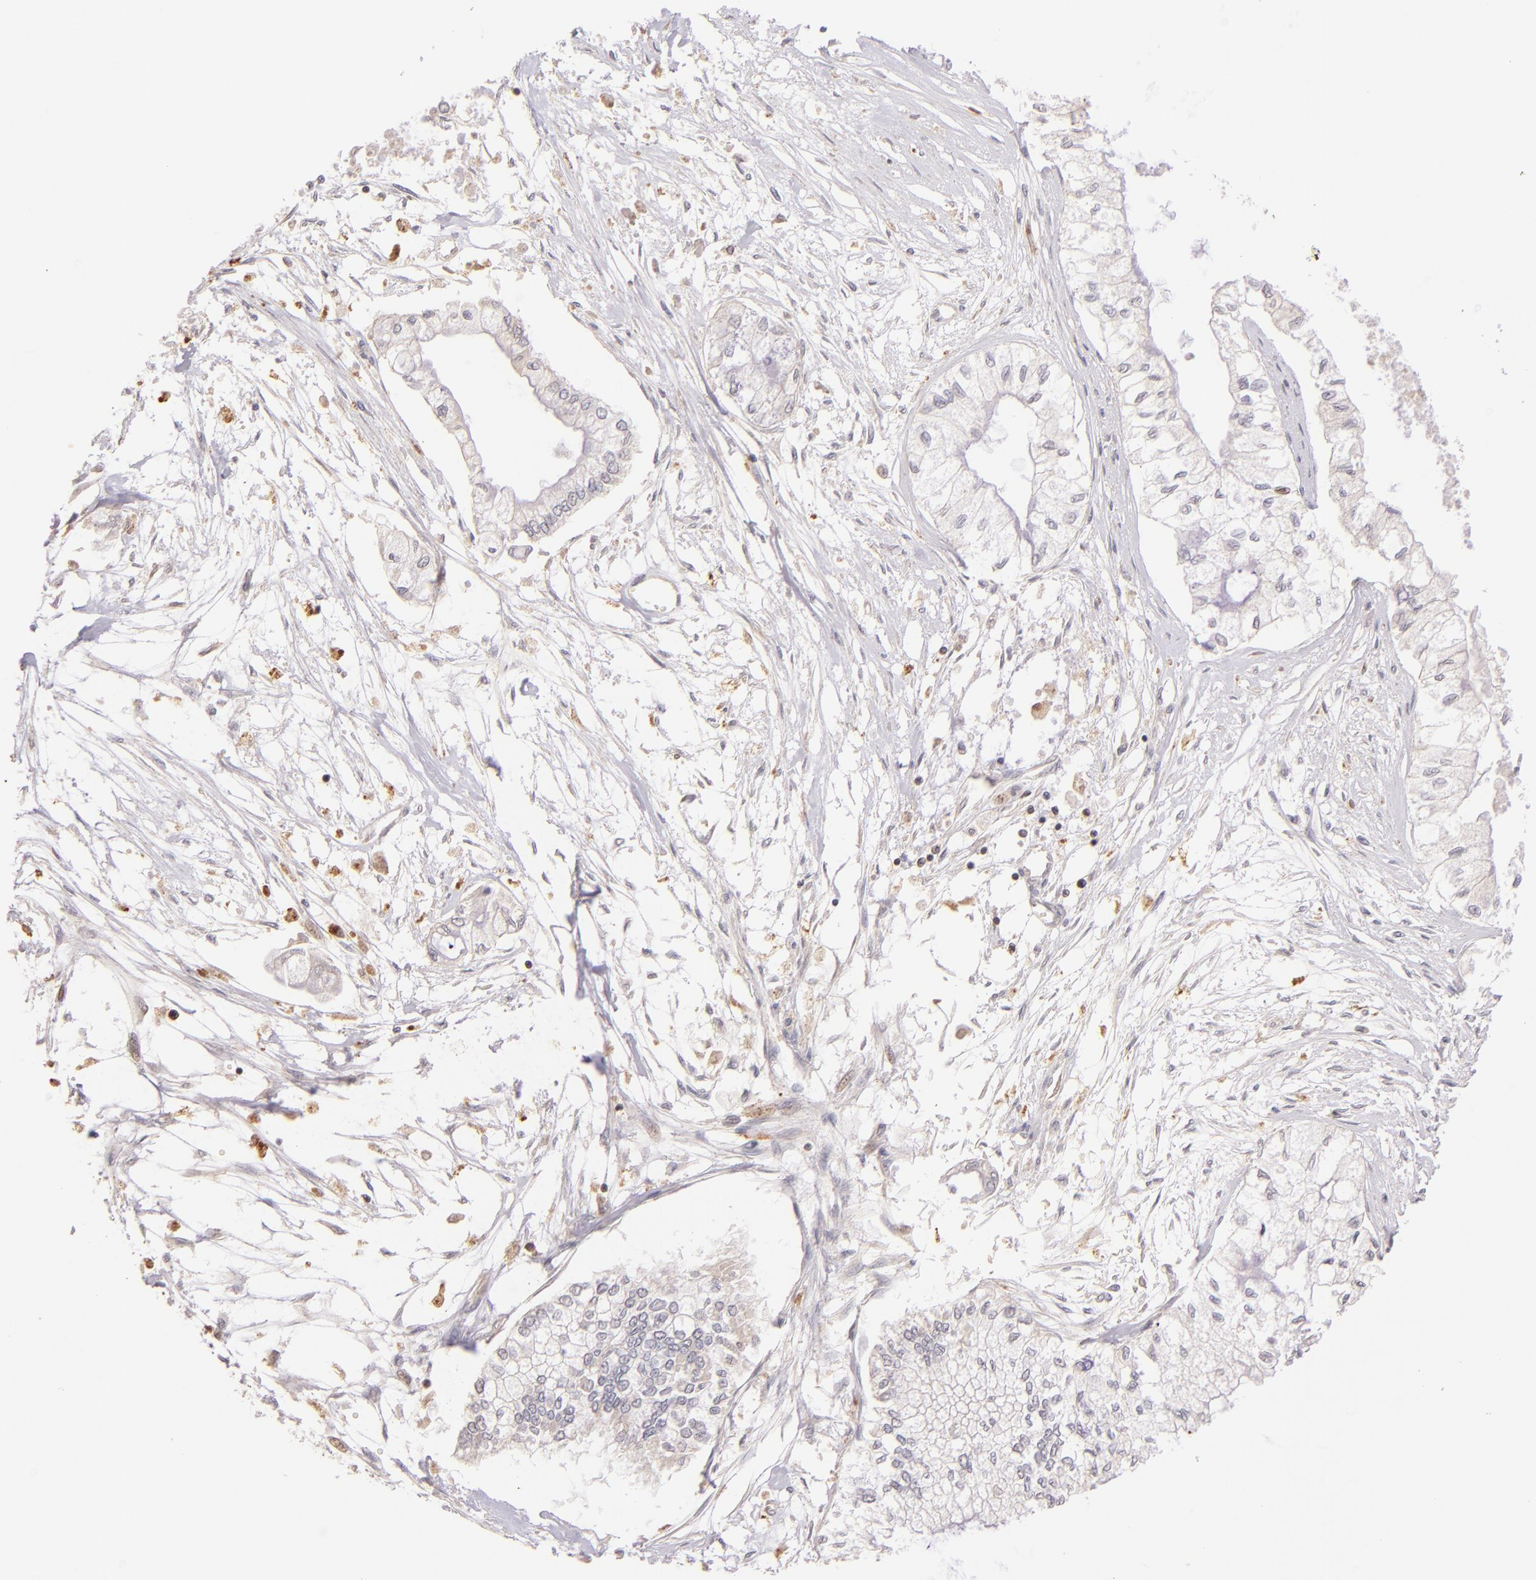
{"staining": {"intensity": "weak", "quantity": "<25%", "location": "cytoplasmic/membranous"}, "tissue": "pancreatic cancer", "cell_type": "Tumor cells", "image_type": "cancer", "snomed": [{"axis": "morphology", "description": "Adenocarcinoma, NOS"}, {"axis": "topography", "description": "Pancreas"}], "caption": "Tumor cells show no significant staining in adenocarcinoma (pancreatic).", "gene": "ZAP70", "patient": {"sex": "male", "age": 79}}